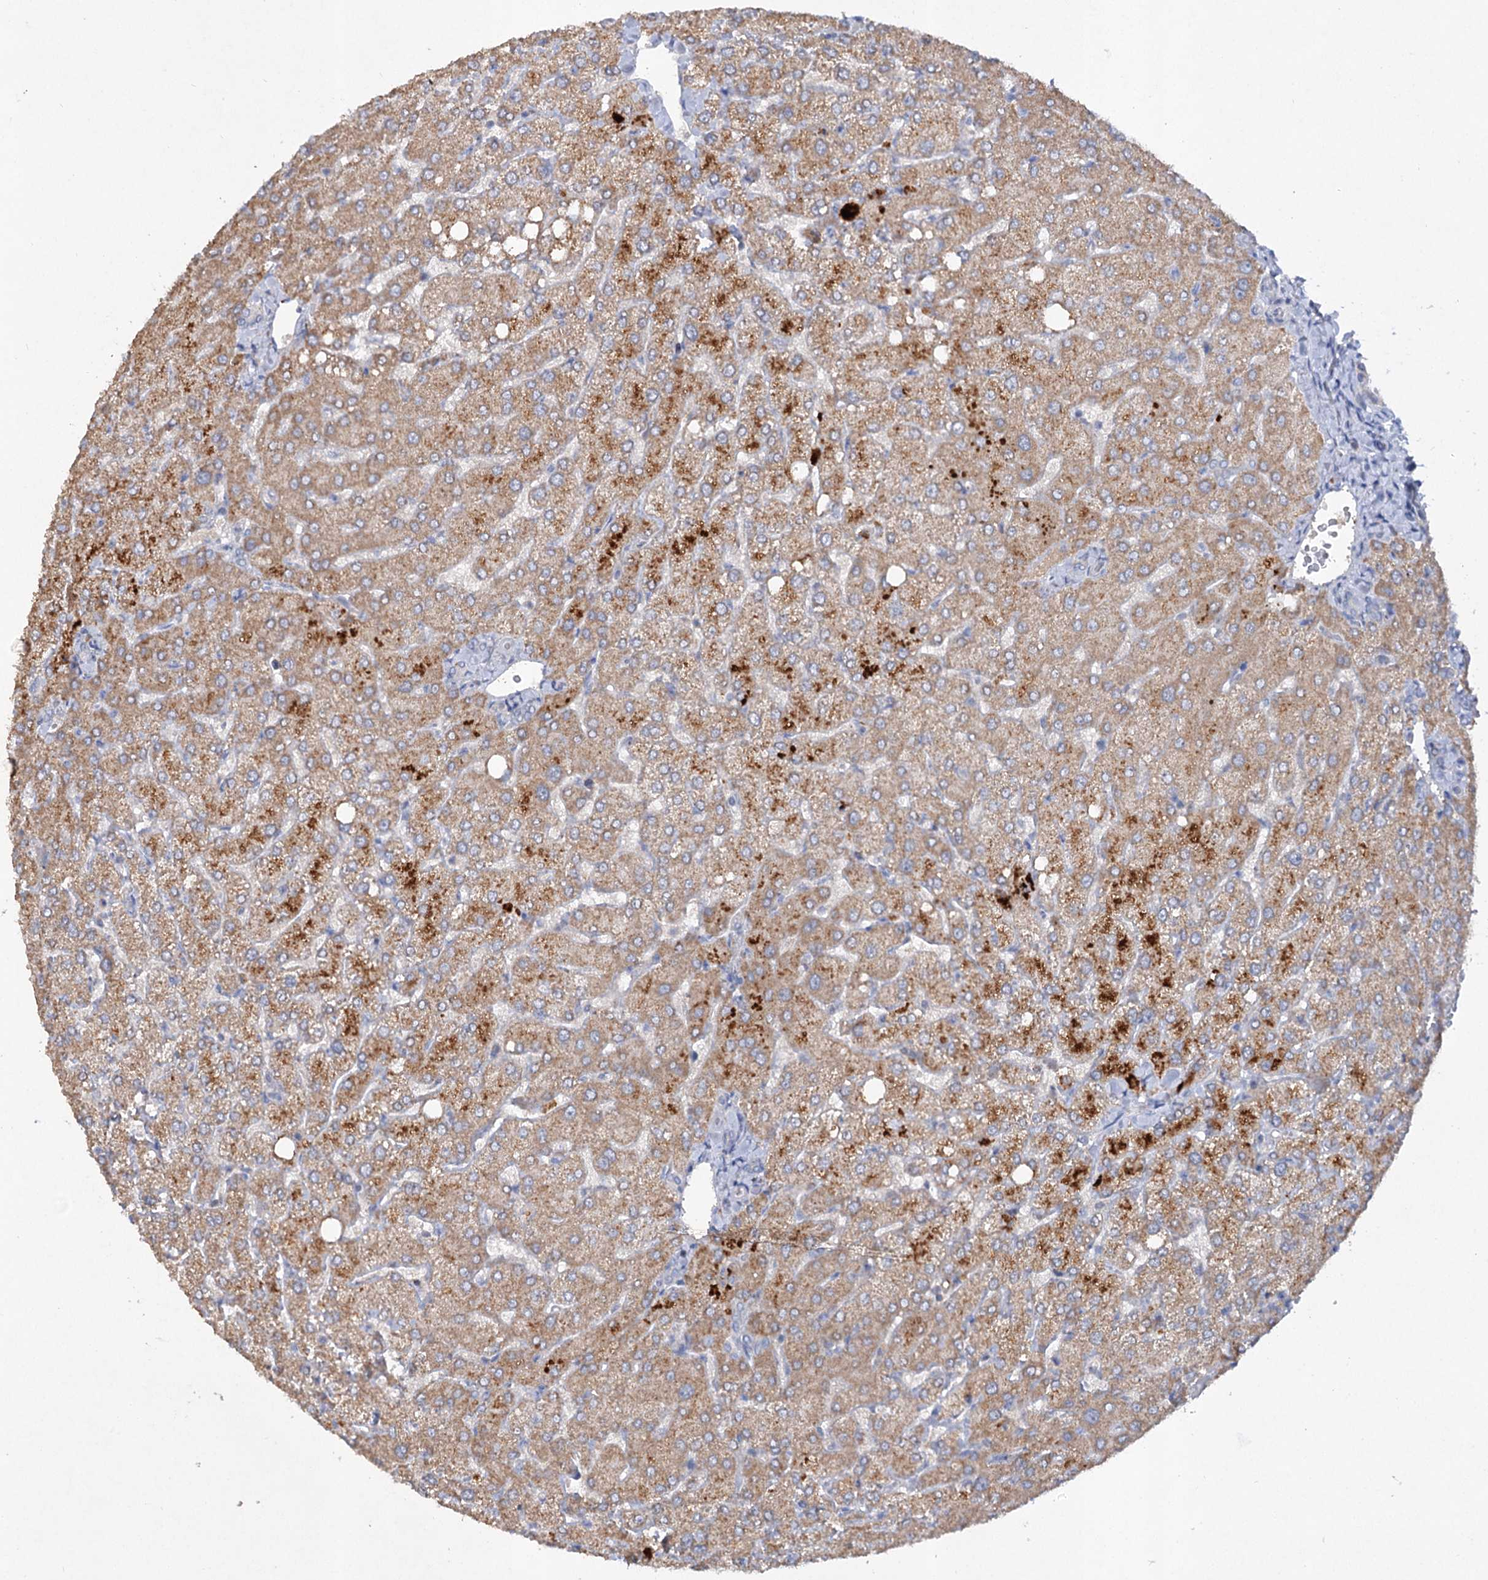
{"staining": {"intensity": "negative", "quantity": "none", "location": "none"}, "tissue": "liver", "cell_type": "Cholangiocytes", "image_type": "normal", "snomed": [{"axis": "morphology", "description": "Normal tissue, NOS"}, {"axis": "topography", "description": "Liver"}], "caption": "This image is of normal liver stained with immunohistochemistry (IHC) to label a protein in brown with the nuclei are counter-stained blue. There is no staining in cholangiocytes.", "gene": "ATP4A", "patient": {"sex": "female", "age": 54}}